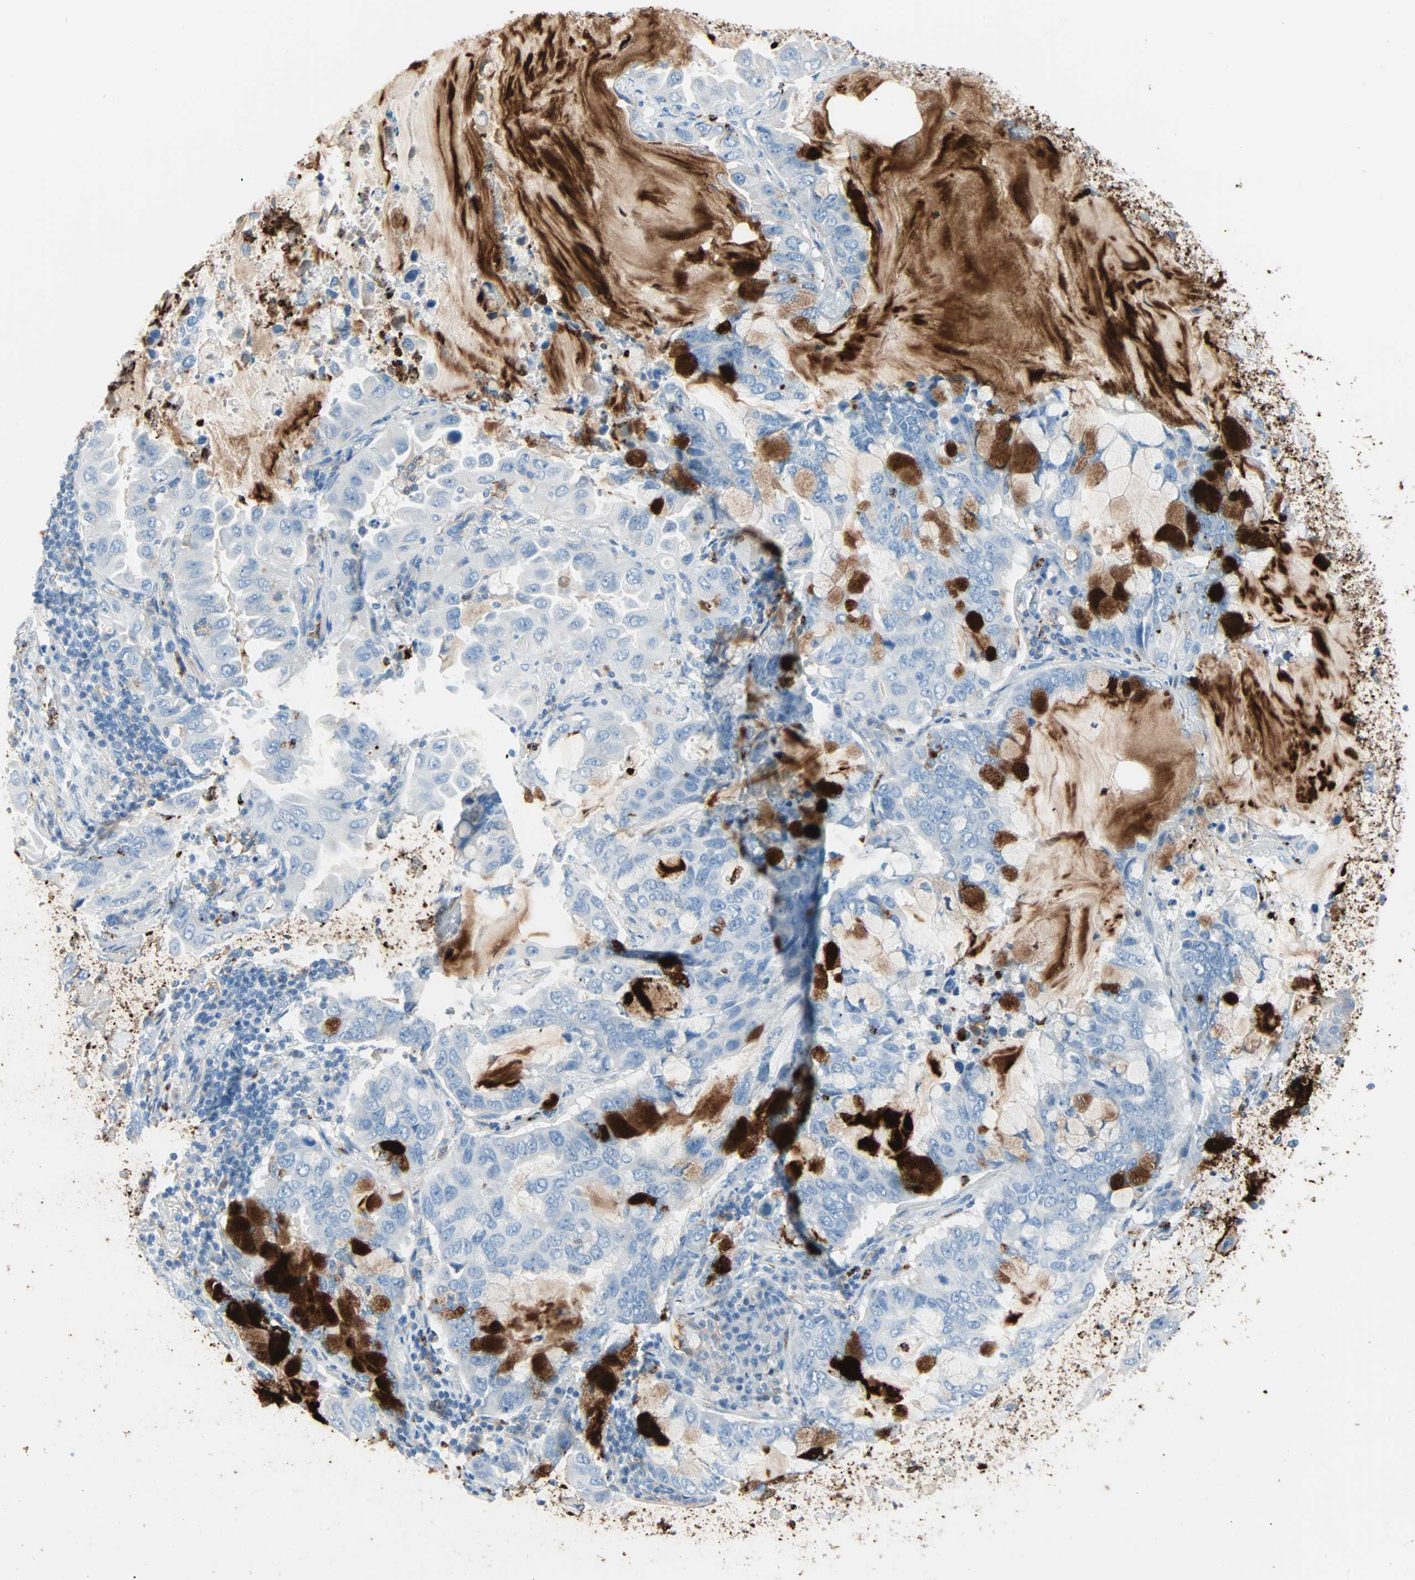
{"staining": {"intensity": "strong", "quantity": "<25%", "location": "cytoplasmic/membranous"}, "tissue": "lung cancer", "cell_type": "Tumor cells", "image_type": "cancer", "snomed": [{"axis": "morphology", "description": "Adenocarcinoma, NOS"}, {"axis": "topography", "description": "Lung"}], "caption": "Tumor cells reveal medium levels of strong cytoplasmic/membranous expression in approximately <25% of cells in human adenocarcinoma (lung). (DAB (3,3'-diaminobenzidine) IHC, brown staining for protein, blue staining for nuclei).", "gene": "CLEC4A", "patient": {"sex": "male", "age": 64}}